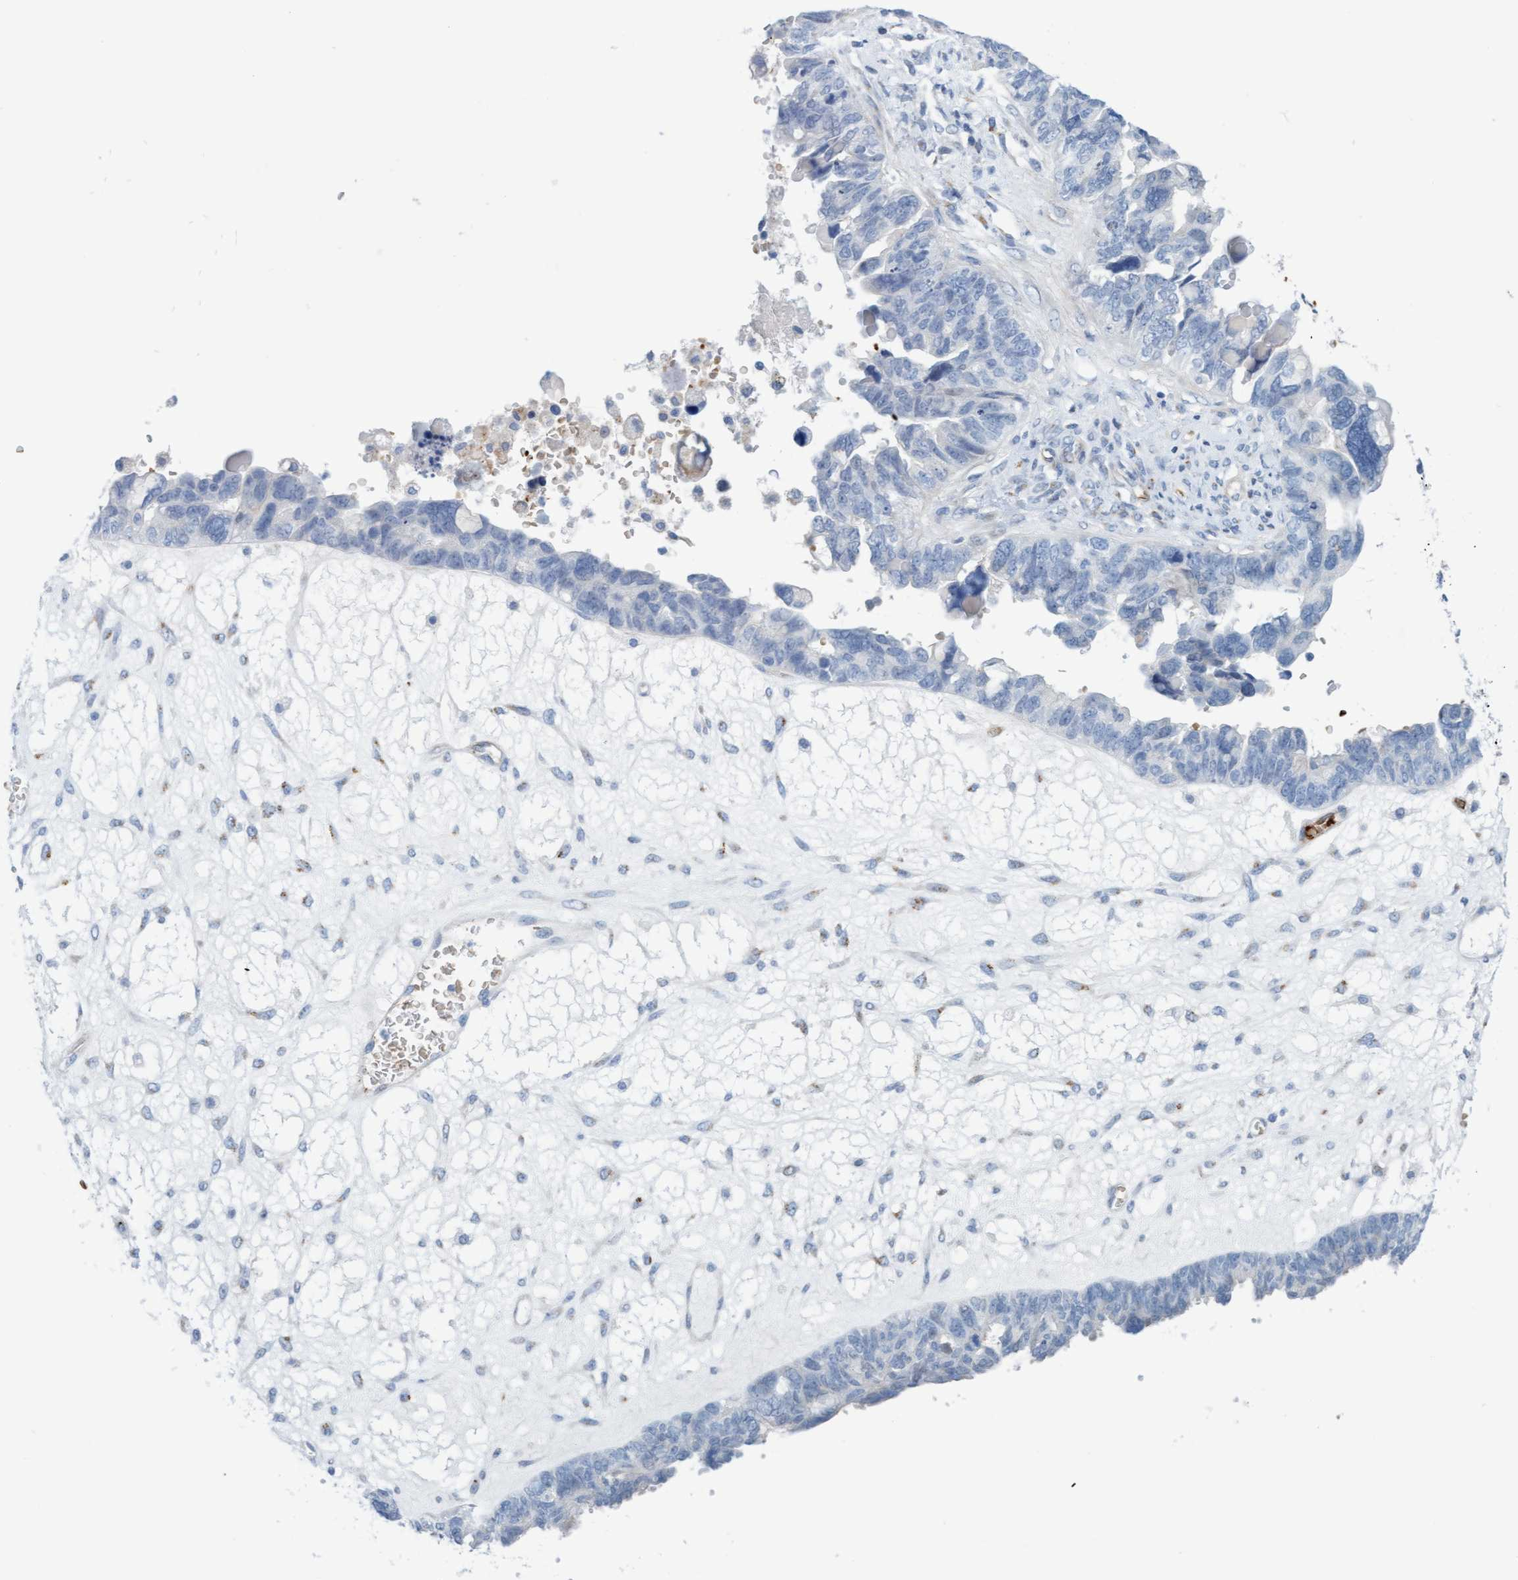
{"staining": {"intensity": "negative", "quantity": "none", "location": "none"}, "tissue": "ovarian cancer", "cell_type": "Tumor cells", "image_type": "cancer", "snomed": [{"axis": "morphology", "description": "Cystadenocarcinoma, serous, NOS"}, {"axis": "topography", "description": "Ovary"}], "caption": "IHC histopathology image of ovarian cancer stained for a protein (brown), which shows no expression in tumor cells.", "gene": "P2RX5", "patient": {"sex": "female", "age": 79}}